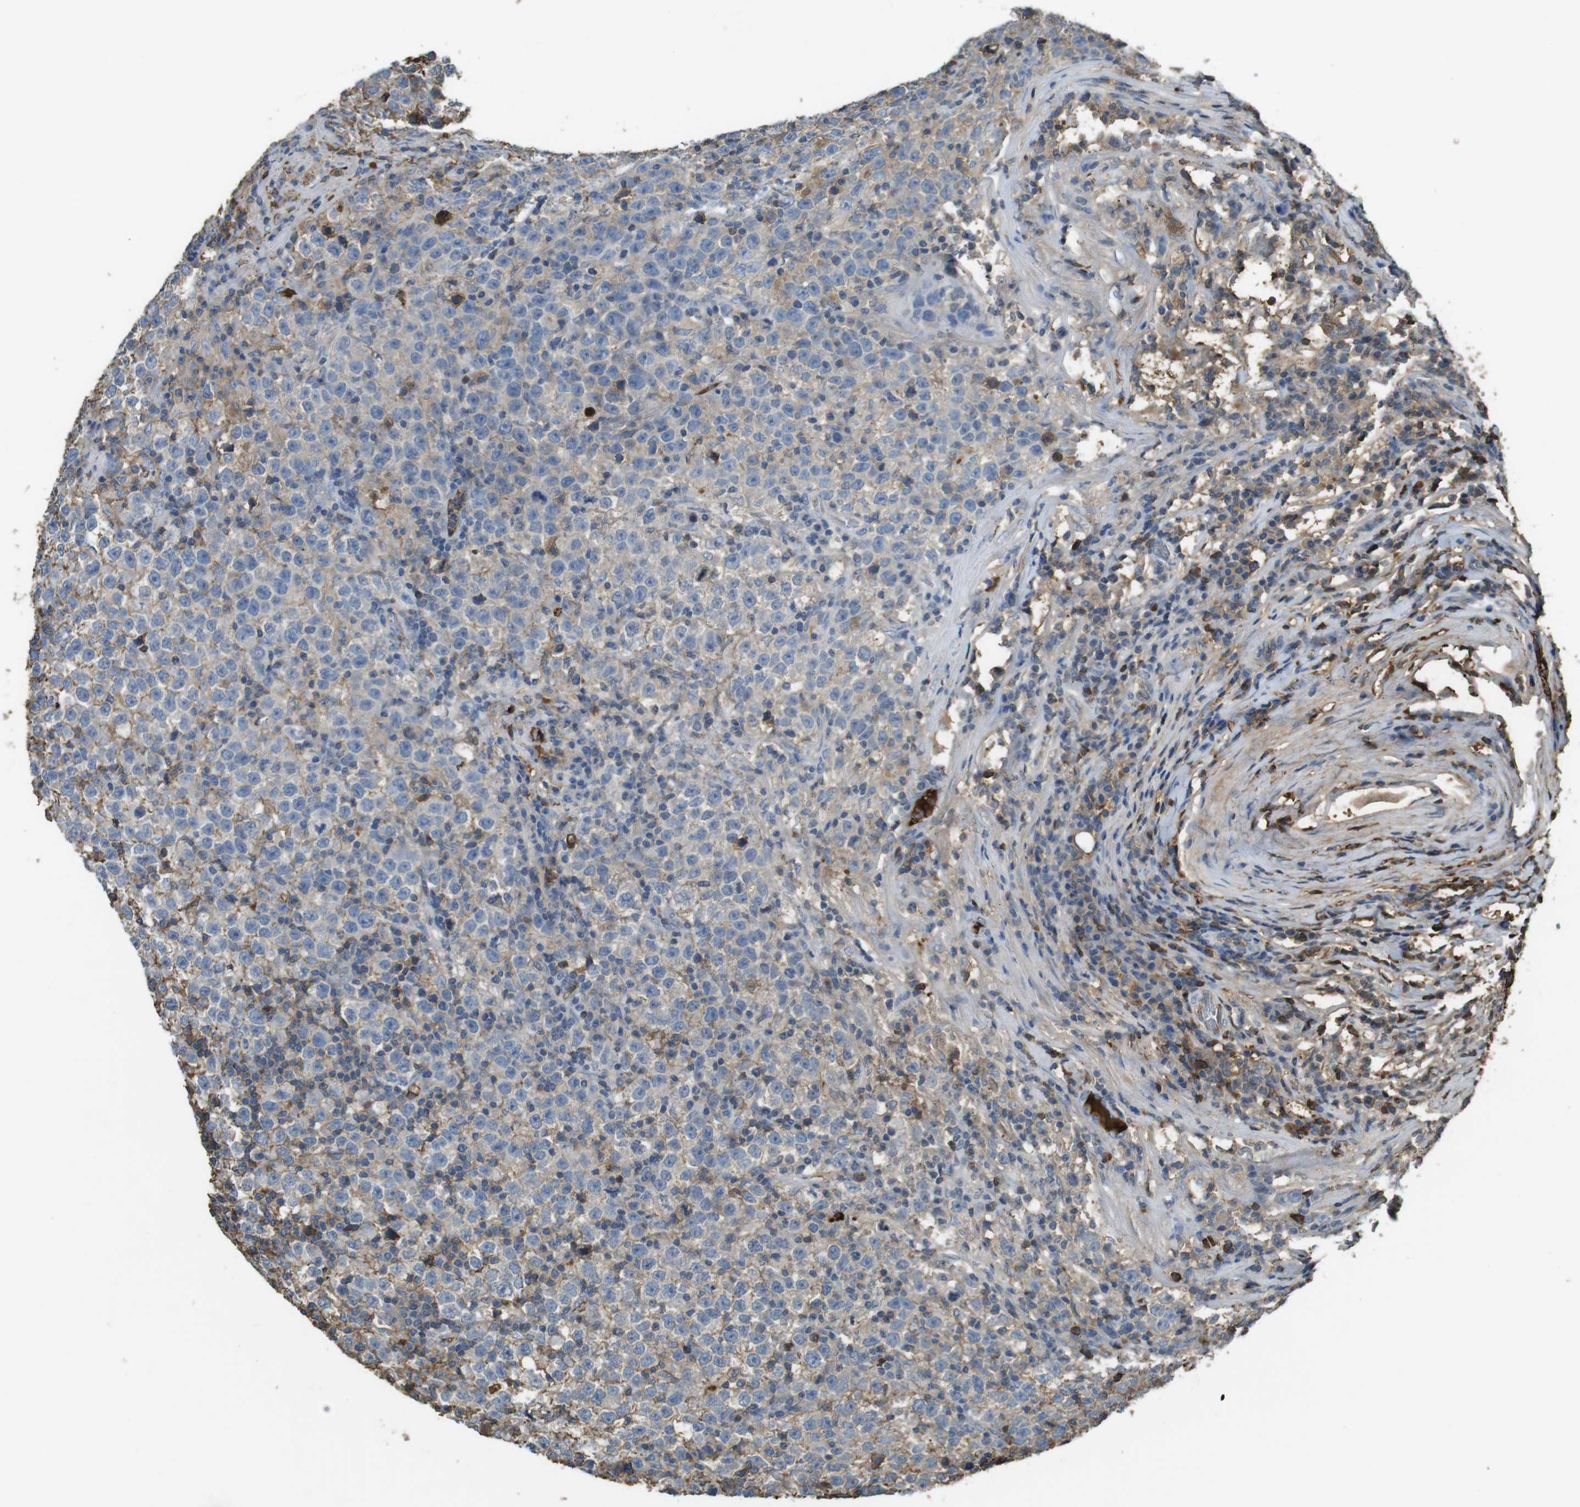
{"staining": {"intensity": "weak", "quantity": "<25%", "location": "cytoplasmic/membranous"}, "tissue": "testis cancer", "cell_type": "Tumor cells", "image_type": "cancer", "snomed": [{"axis": "morphology", "description": "Seminoma, NOS"}, {"axis": "topography", "description": "Testis"}], "caption": "Human seminoma (testis) stained for a protein using immunohistochemistry exhibits no staining in tumor cells.", "gene": "LTBP4", "patient": {"sex": "male", "age": 43}}